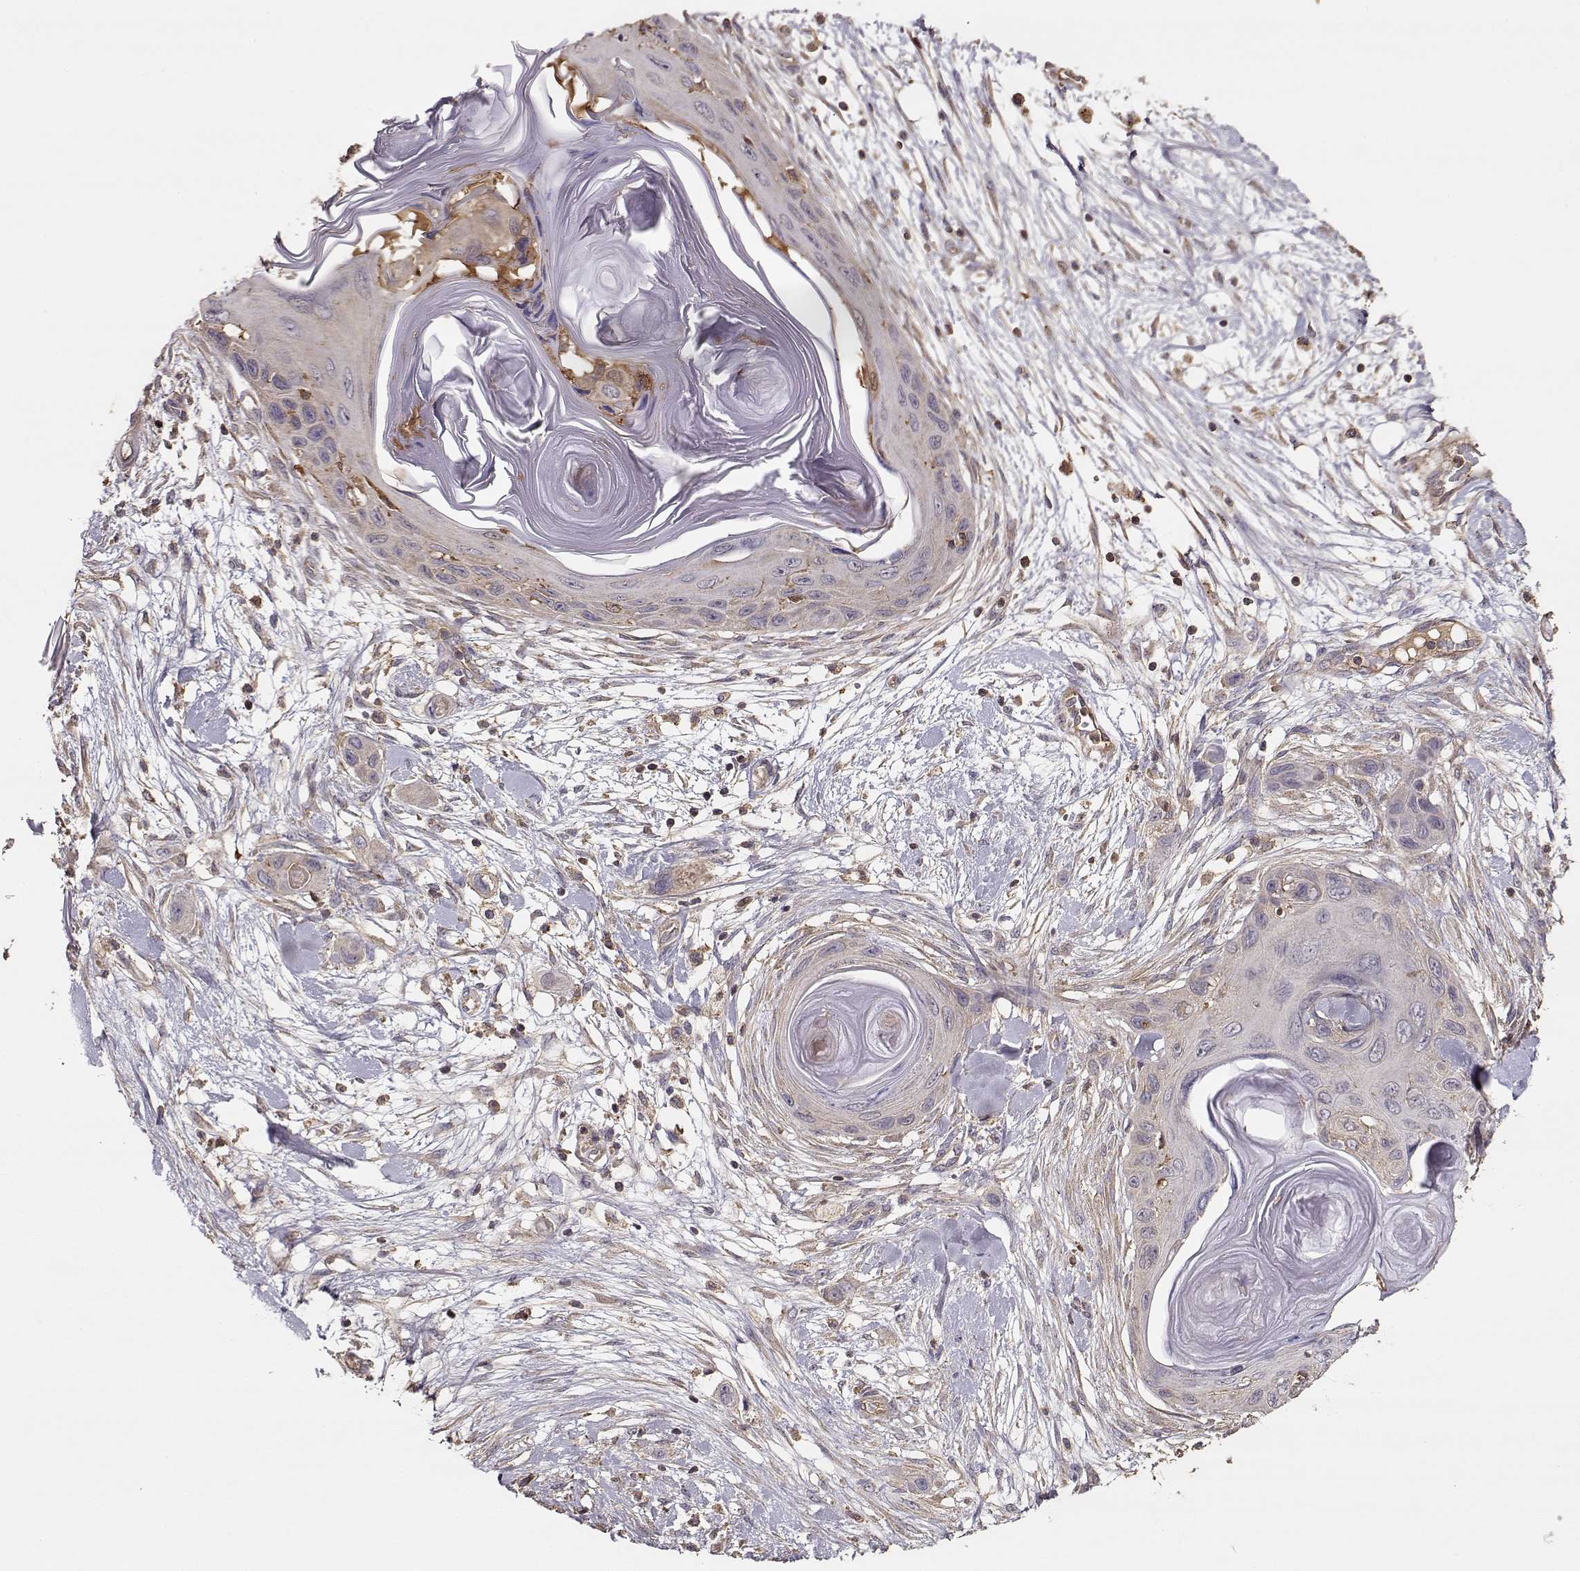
{"staining": {"intensity": "weak", "quantity": "25%-75%", "location": "cytoplasmic/membranous"}, "tissue": "skin cancer", "cell_type": "Tumor cells", "image_type": "cancer", "snomed": [{"axis": "morphology", "description": "Squamous cell carcinoma, NOS"}, {"axis": "topography", "description": "Skin"}], "caption": "Tumor cells exhibit low levels of weak cytoplasmic/membranous positivity in about 25%-75% of cells in human skin cancer. The staining was performed using DAB to visualize the protein expression in brown, while the nuclei were stained in blue with hematoxylin (Magnification: 20x).", "gene": "TARS3", "patient": {"sex": "male", "age": 79}}